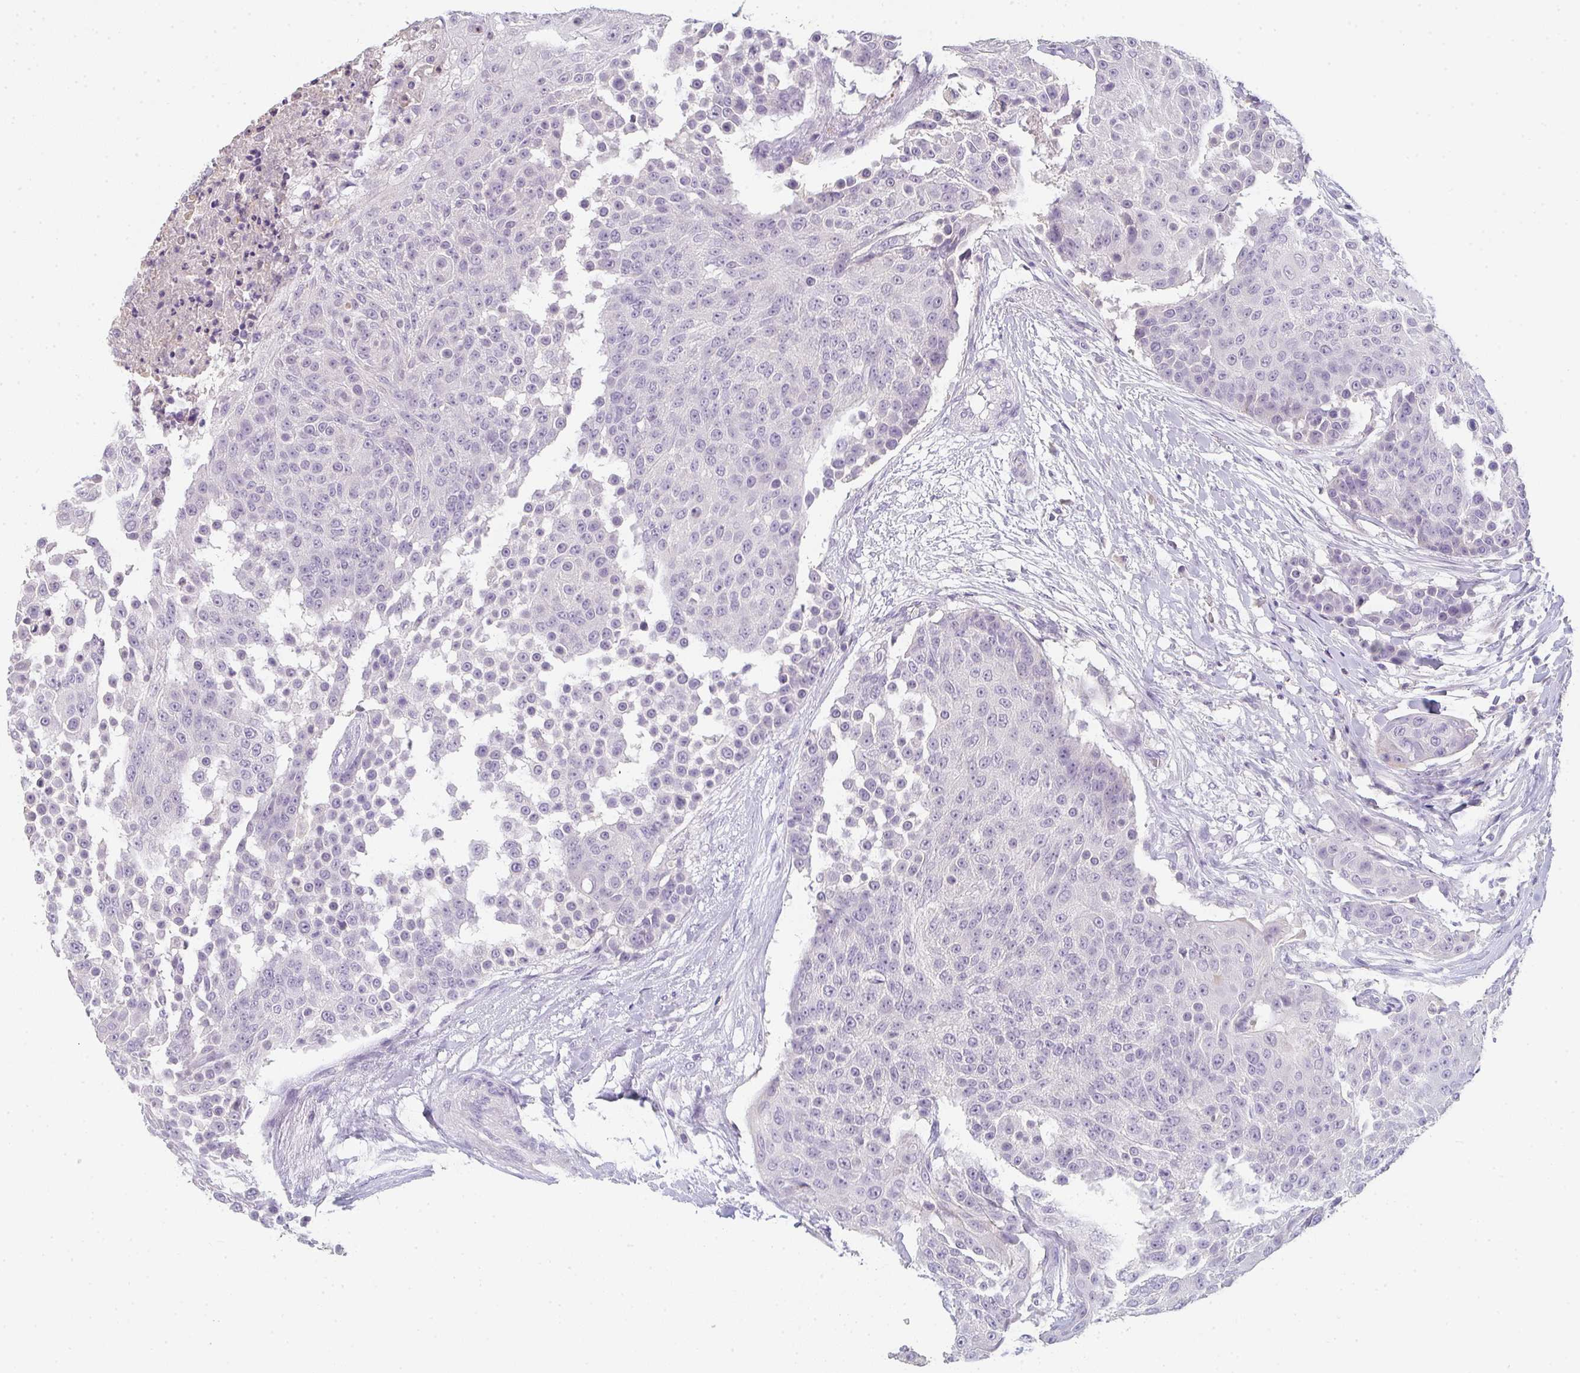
{"staining": {"intensity": "negative", "quantity": "none", "location": "none"}, "tissue": "urothelial cancer", "cell_type": "Tumor cells", "image_type": "cancer", "snomed": [{"axis": "morphology", "description": "Urothelial carcinoma, High grade"}, {"axis": "topography", "description": "Urinary bladder"}], "caption": "The immunohistochemistry histopathology image has no significant positivity in tumor cells of urothelial cancer tissue.", "gene": "C1QTNF8", "patient": {"sex": "female", "age": 63}}